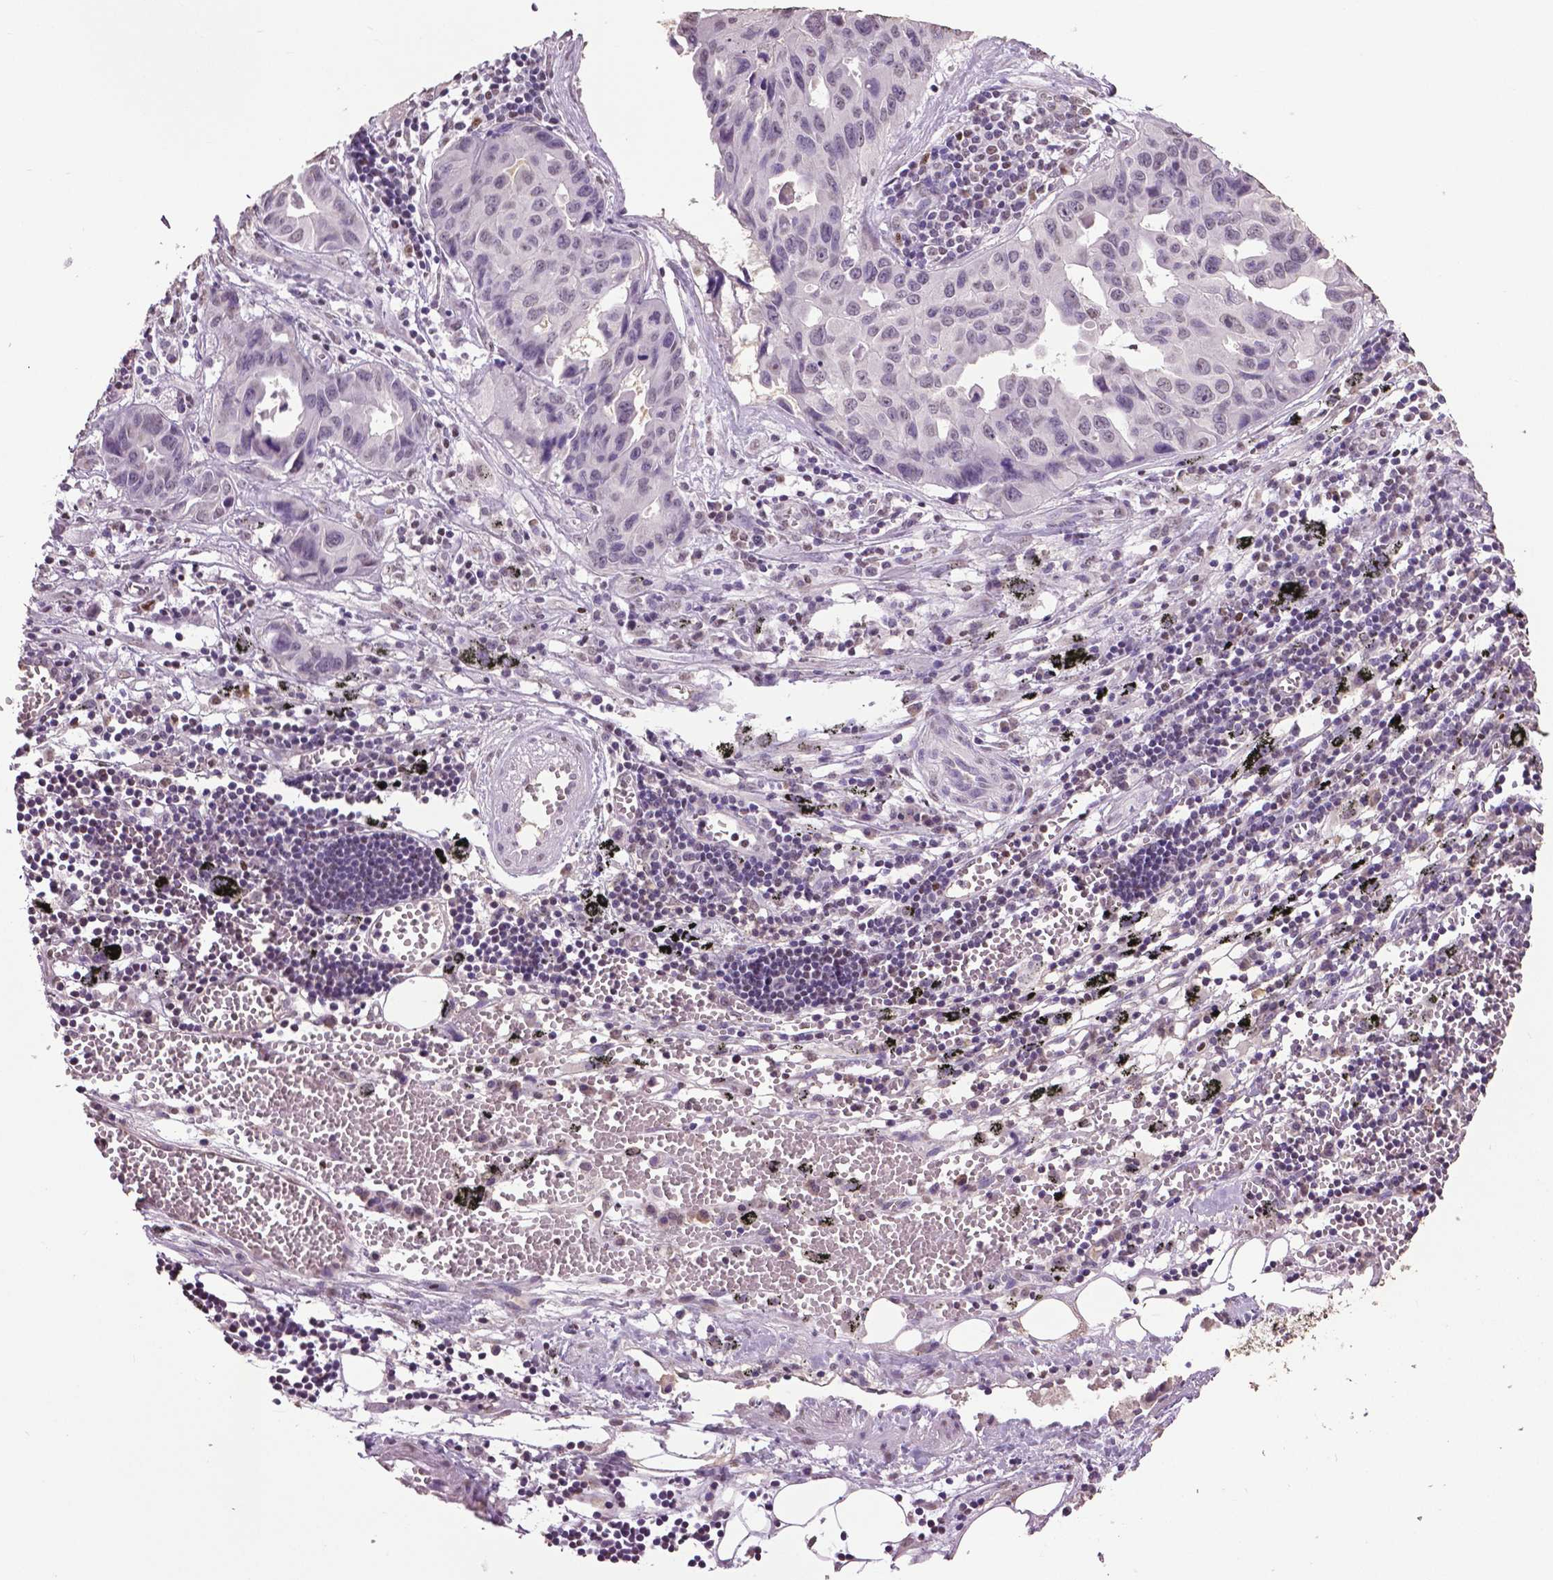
{"staining": {"intensity": "negative", "quantity": "none", "location": "none"}, "tissue": "lung cancer", "cell_type": "Tumor cells", "image_type": "cancer", "snomed": [{"axis": "morphology", "description": "Adenocarcinoma, NOS"}, {"axis": "topography", "description": "Lymph node"}, {"axis": "topography", "description": "Lung"}], "caption": "There is no significant positivity in tumor cells of adenocarcinoma (lung).", "gene": "RUNX3", "patient": {"sex": "male", "age": 64}}